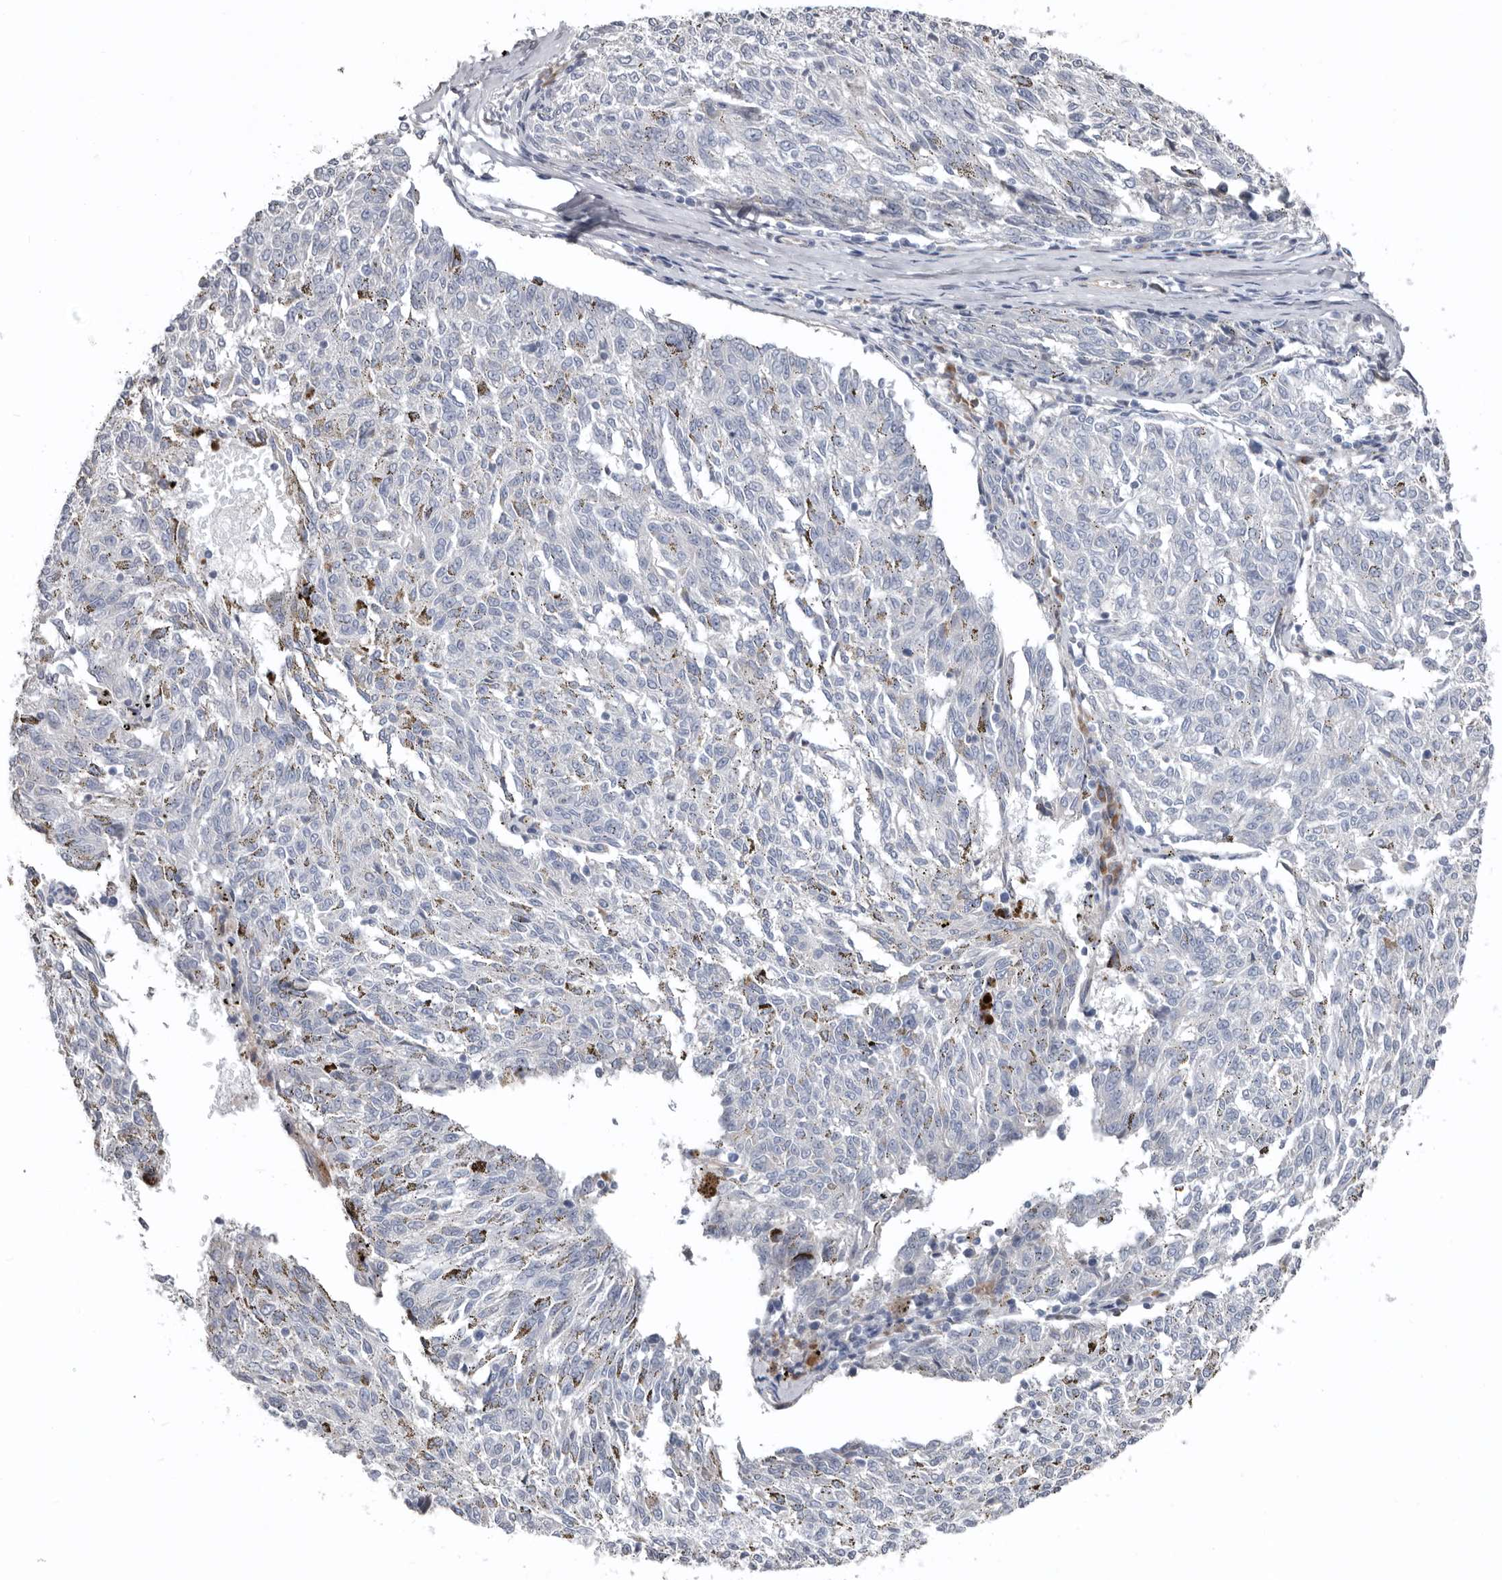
{"staining": {"intensity": "negative", "quantity": "none", "location": "none"}, "tissue": "melanoma", "cell_type": "Tumor cells", "image_type": "cancer", "snomed": [{"axis": "morphology", "description": "Malignant melanoma, NOS"}, {"axis": "topography", "description": "Skin"}], "caption": "IHC histopathology image of neoplastic tissue: human malignant melanoma stained with DAB exhibits no significant protein expression in tumor cells.", "gene": "ZNF114", "patient": {"sex": "female", "age": 72}}